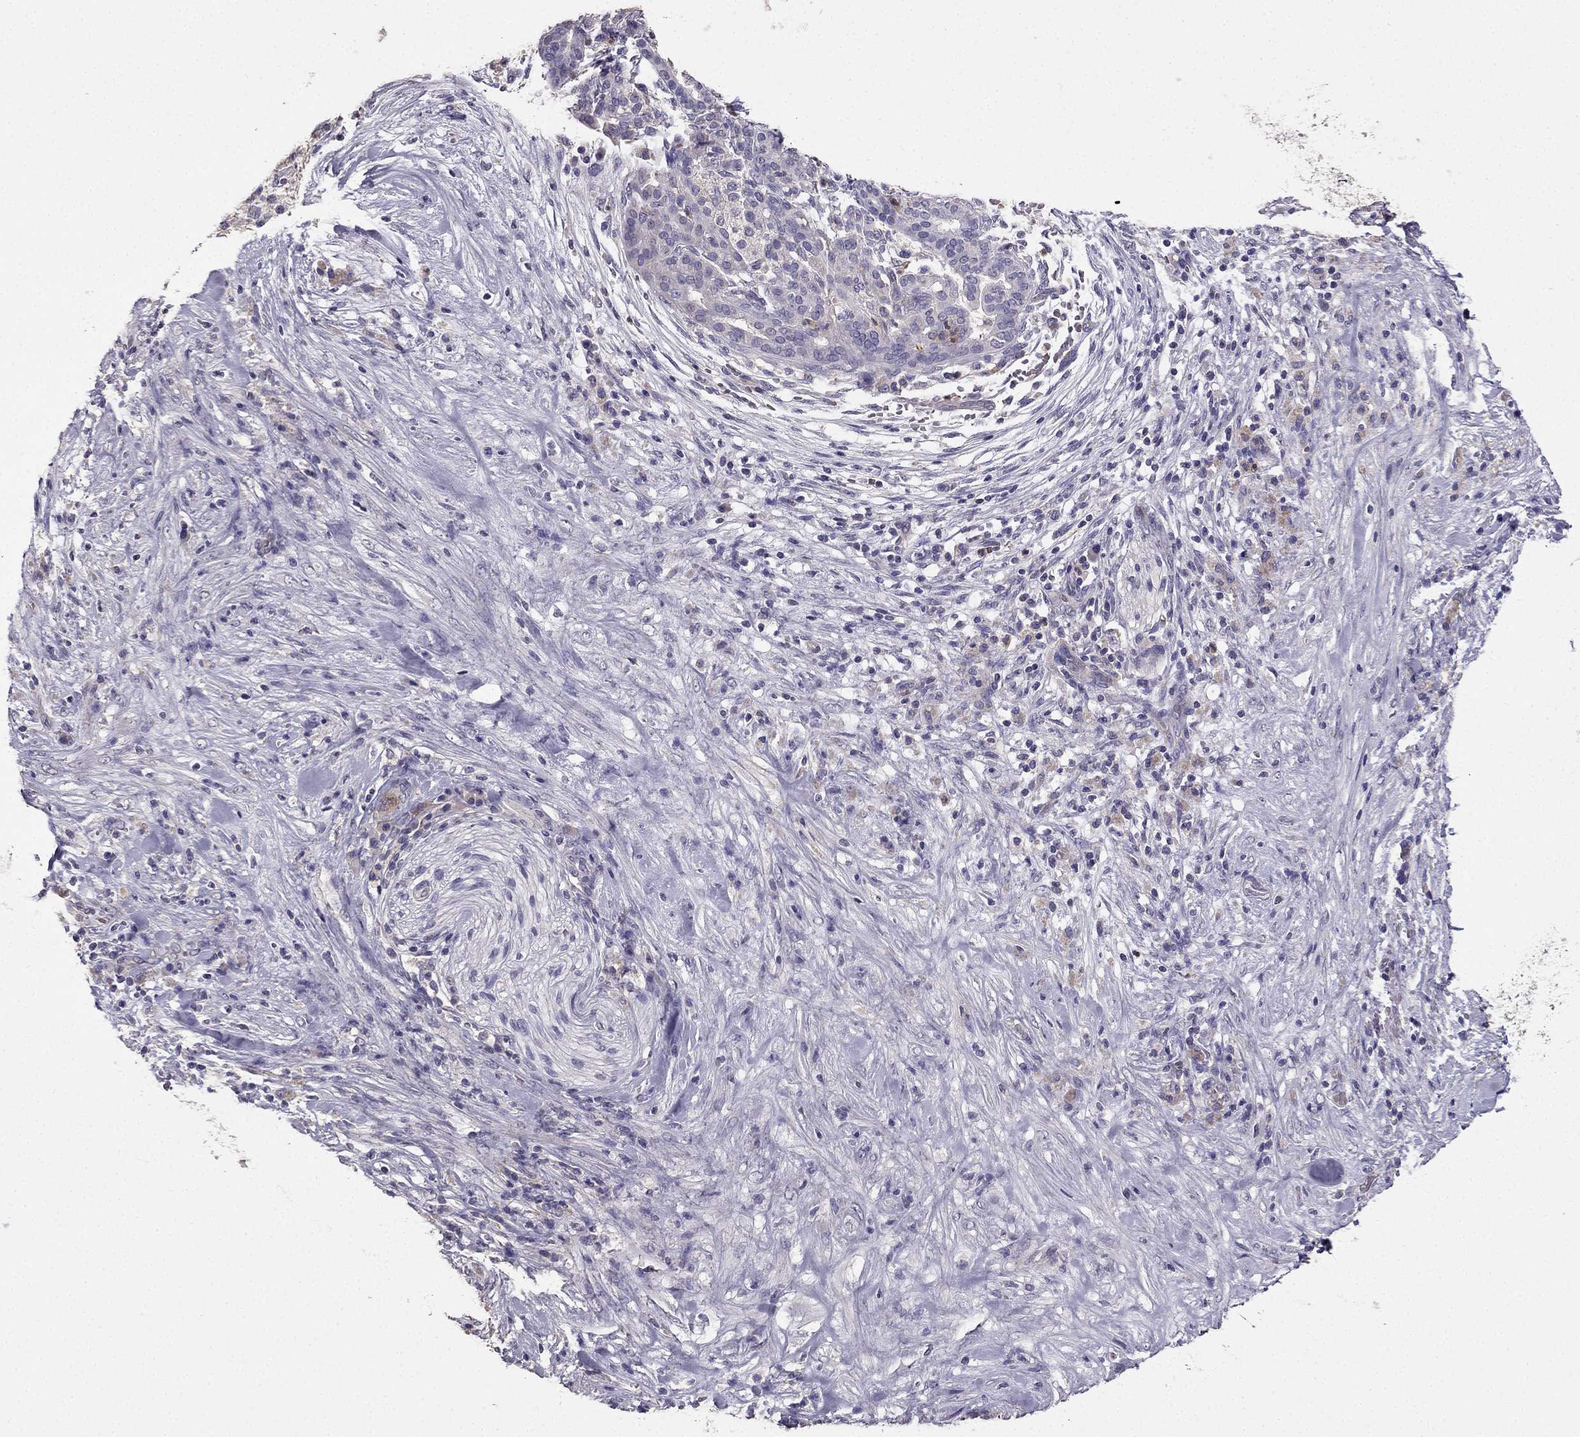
{"staining": {"intensity": "negative", "quantity": "none", "location": "none"}, "tissue": "pancreatic cancer", "cell_type": "Tumor cells", "image_type": "cancer", "snomed": [{"axis": "morphology", "description": "Adenocarcinoma, NOS"}, {"axis": "topography", "description": "Pancreas"}], "caption": "An image of human pancreatic cancer (adenocarcinoma) is negative for staining in tumor cells.", "gene": "RFLNB", "patient": {"sex": "male", "age": 44}}